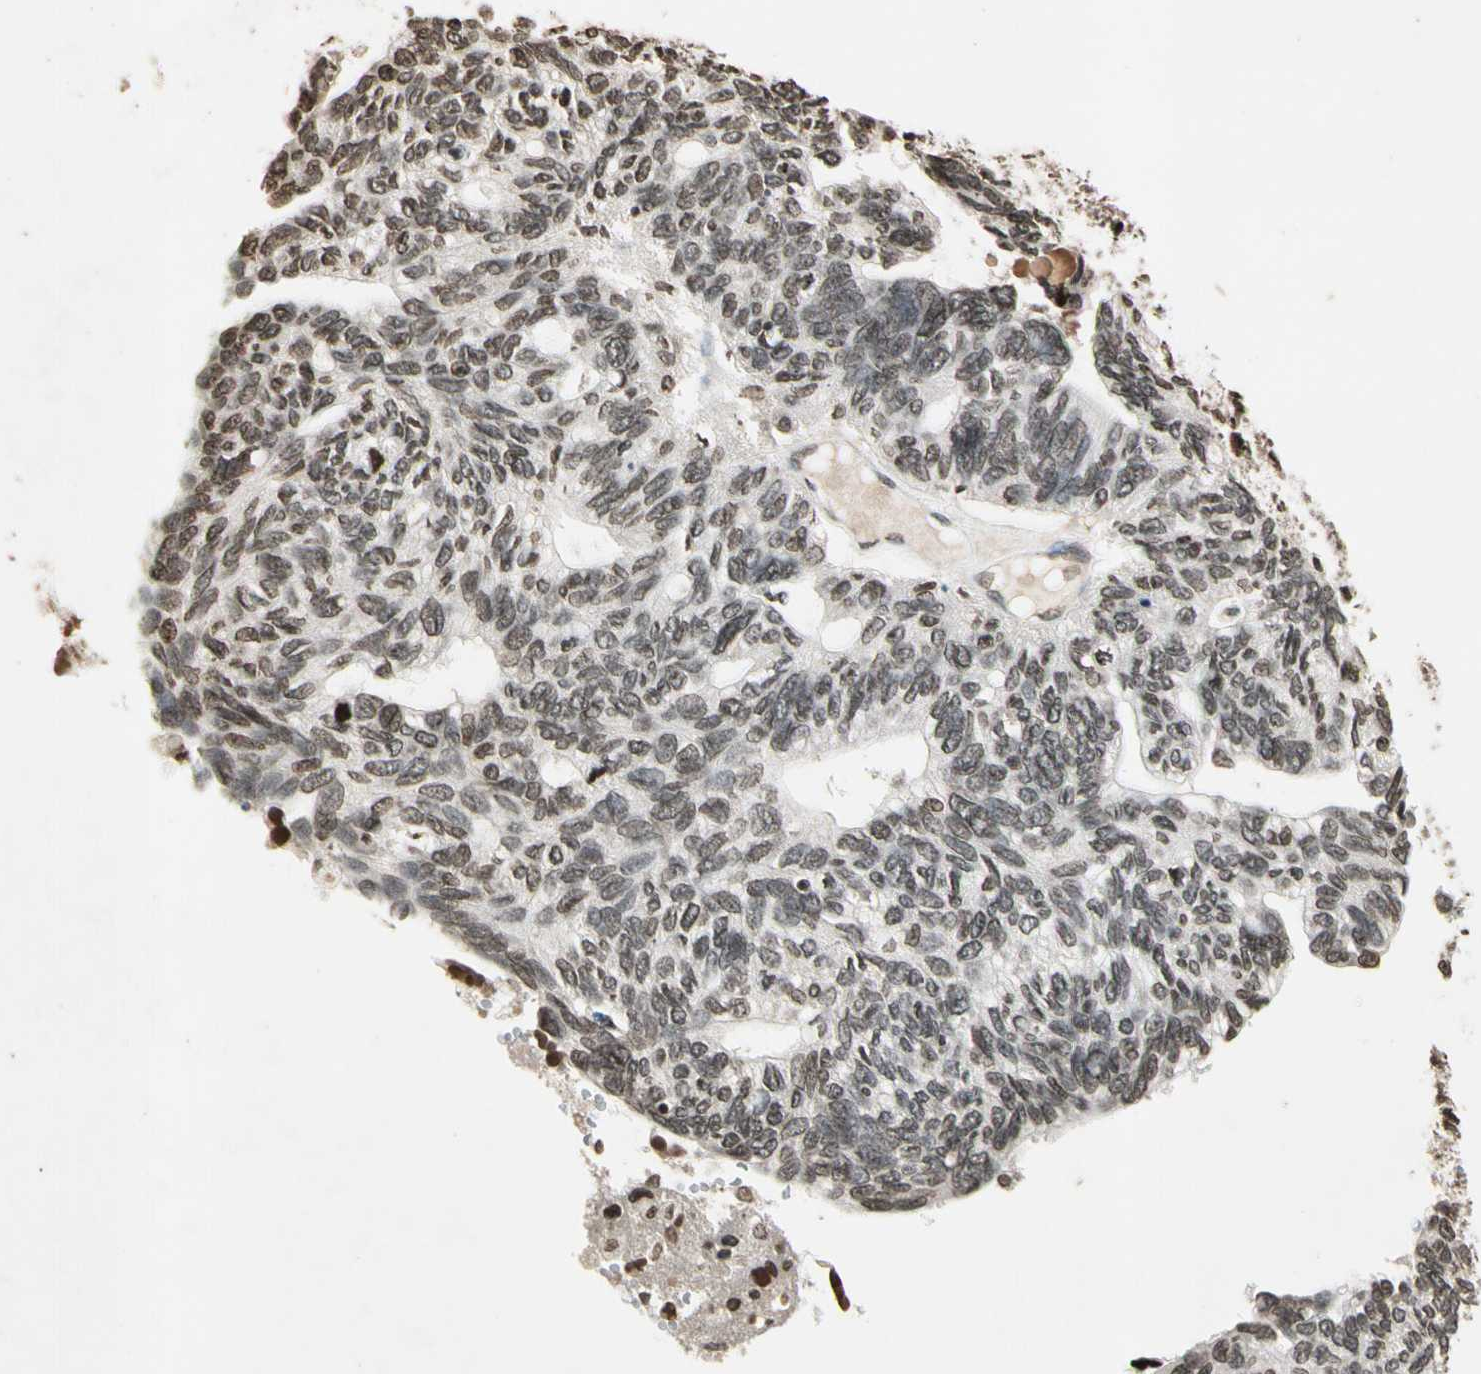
{"staining": {"intensity": "weak", "quantity": "<25%", "location": "nuclear"}, "tissue": "ovarian cancer", "cell_type": "Tumor cells", "image_type": "cancer", "snomed": [{"axis": "morphology", "description": "Cystadenocarcinoma, serous, NOS"}, {"axis": "topography", "description": "Ovary"}], "caption": "Tumor cells show no significant protein positivity in ovarian serous cystadenocarcinoma.", "gene": "TOP1", "patient": {"sex": "female", "age": 79}}